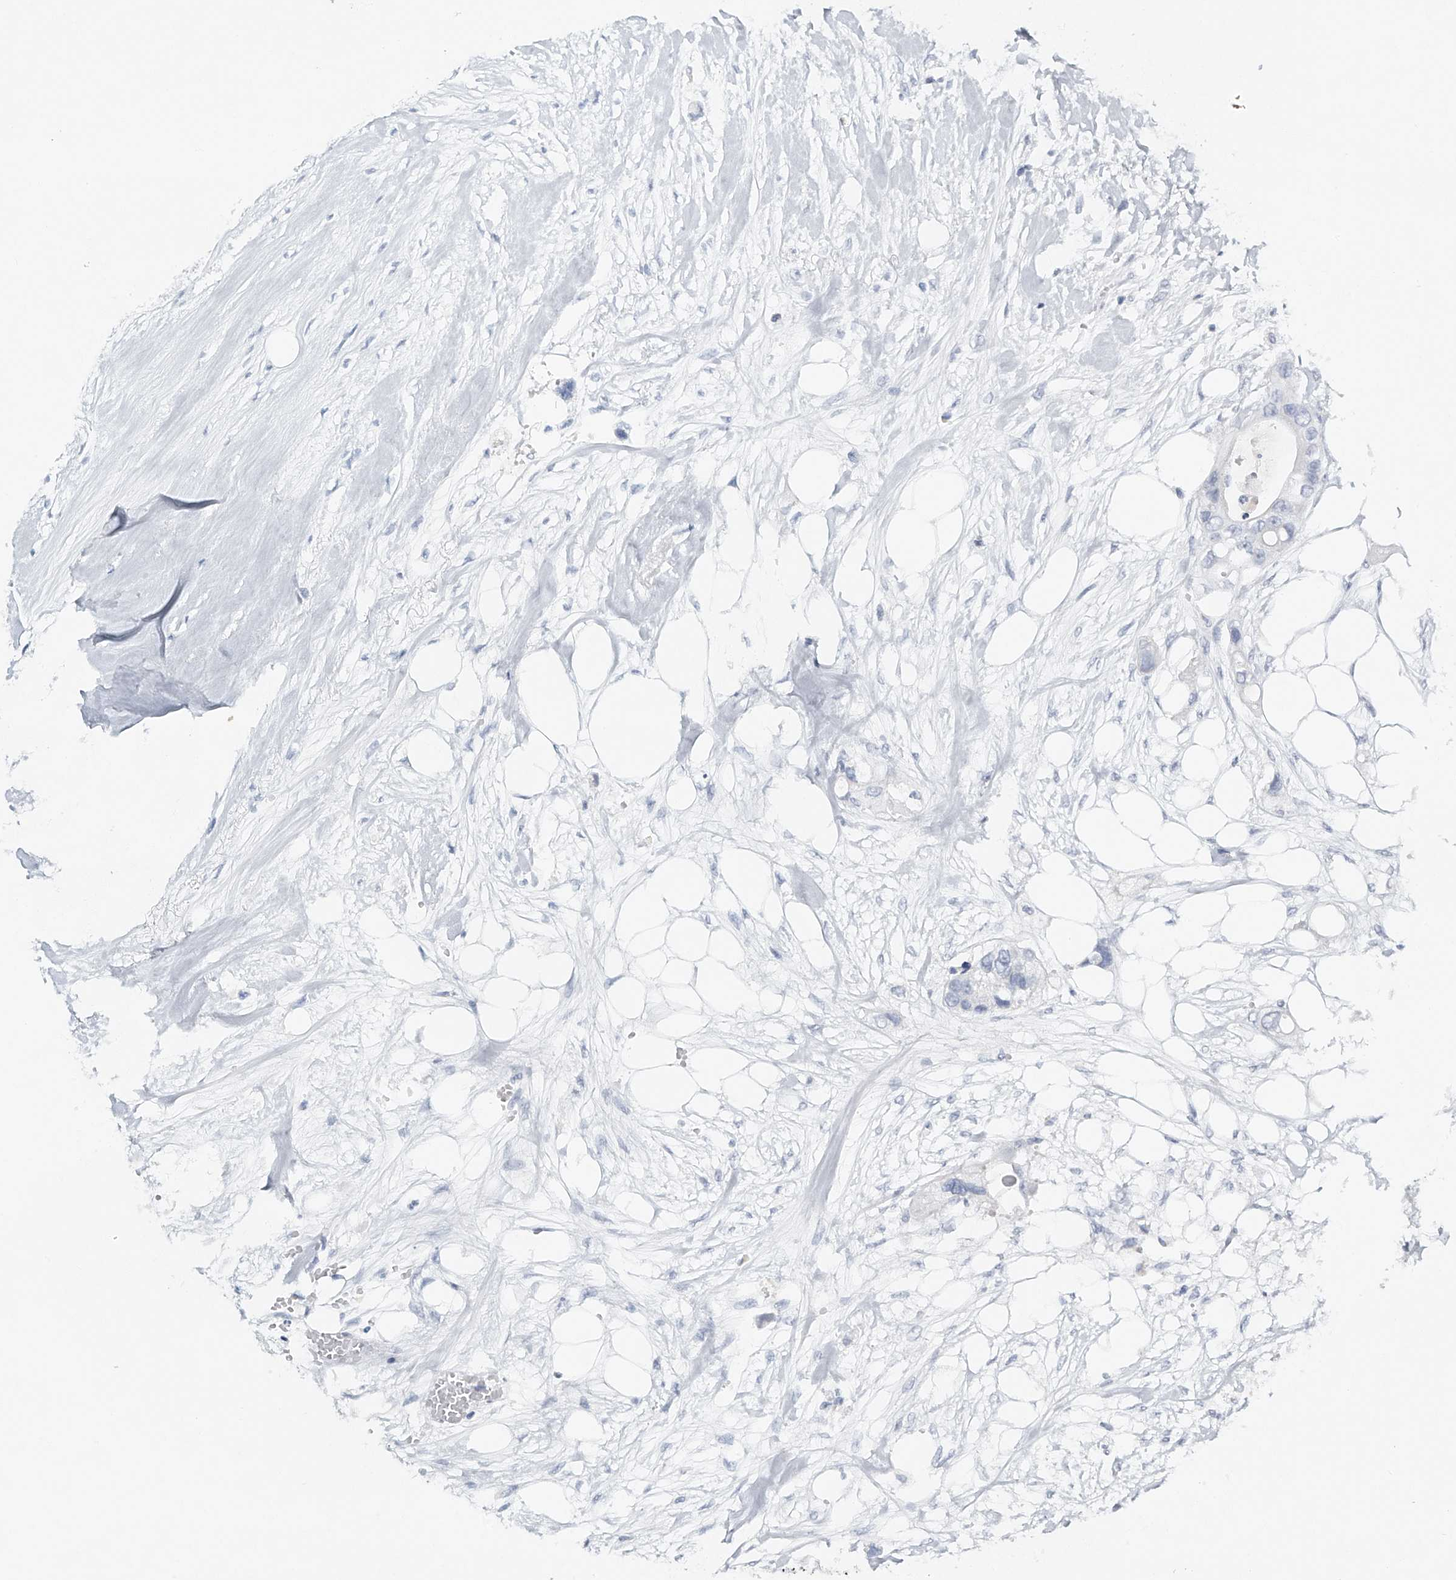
{"staining": {"intensity": "negative", "quantity": "none", "location": "none"}, "tissue": "colorectal cancer", "cell_type": "Tumor cells", "image_type": "cancer", "snomed": [{"axis": "morphology", "description": "Adenocarcinoma, NOS"}, {"axis": "topography", "description": "Colon"}], "caption": "High power microscopy photomicrograph of an immunohistochemistry (IHC) image of colorectal cancer, revealing no significant positivity in tumor cells.", "gene": "FAT2", "patient": {"sex": "female", "age": 57}}